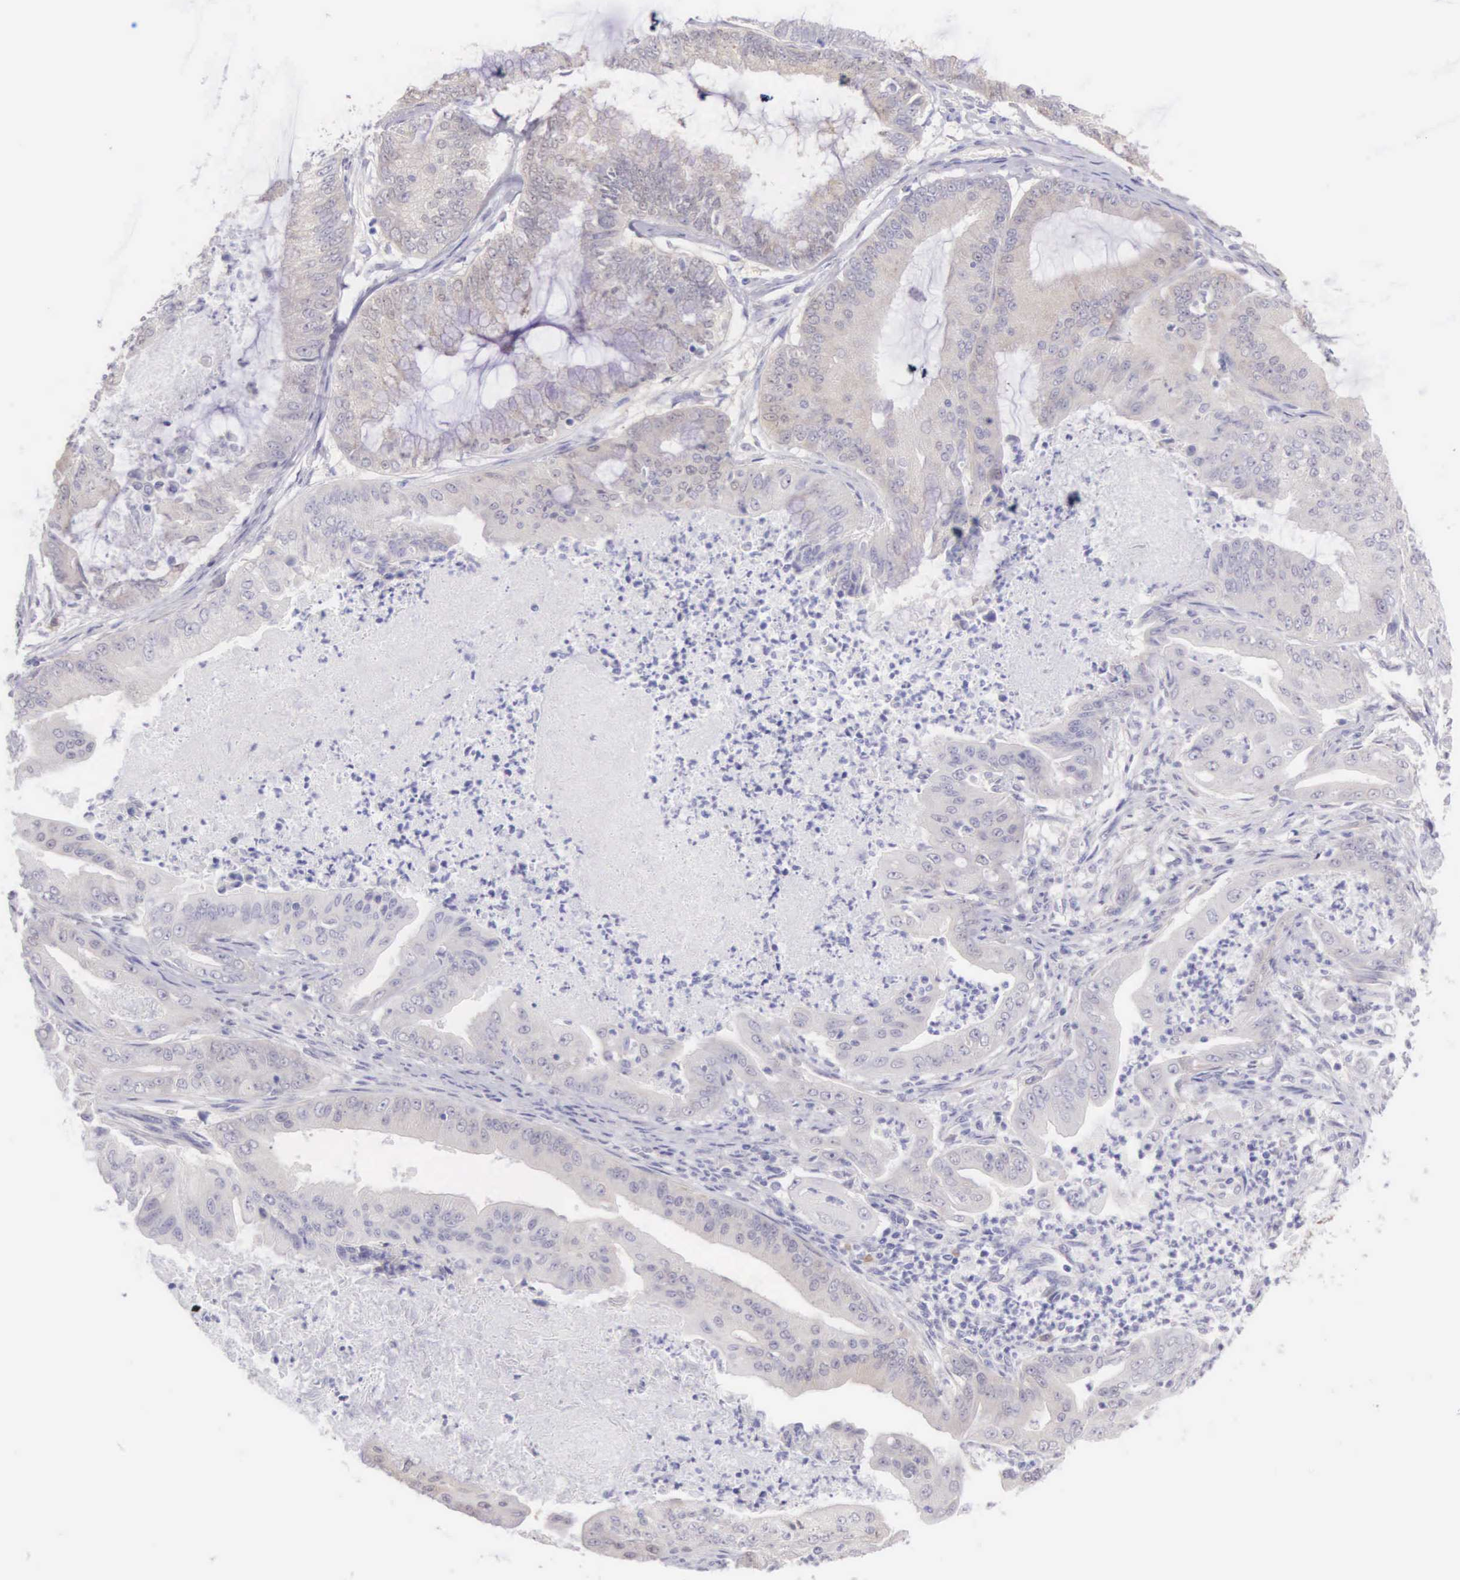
{"staining": {"intensity": "weak", "quantity": ">75%", "location": "cytoplasmic/membranous"}, "tissue": "endometrial cancer", "cell_type": "Tumor cells", "image_type": "cancer", "snomed": [{"axis": "morphology", "description": "Adenocarcinoma, NOS"}, {"axis": "topography", "description": "Endometrium"}], "caption": "Tumor cells reveal low levels of weak cytoplasmic/membranous expression in approximately >75% of cells in endometrial cancer. (IHC, brightfield microscopy, high magnification).", "gene": "ARFGAP3", "patient": {"sex": "female", "age": 63}}